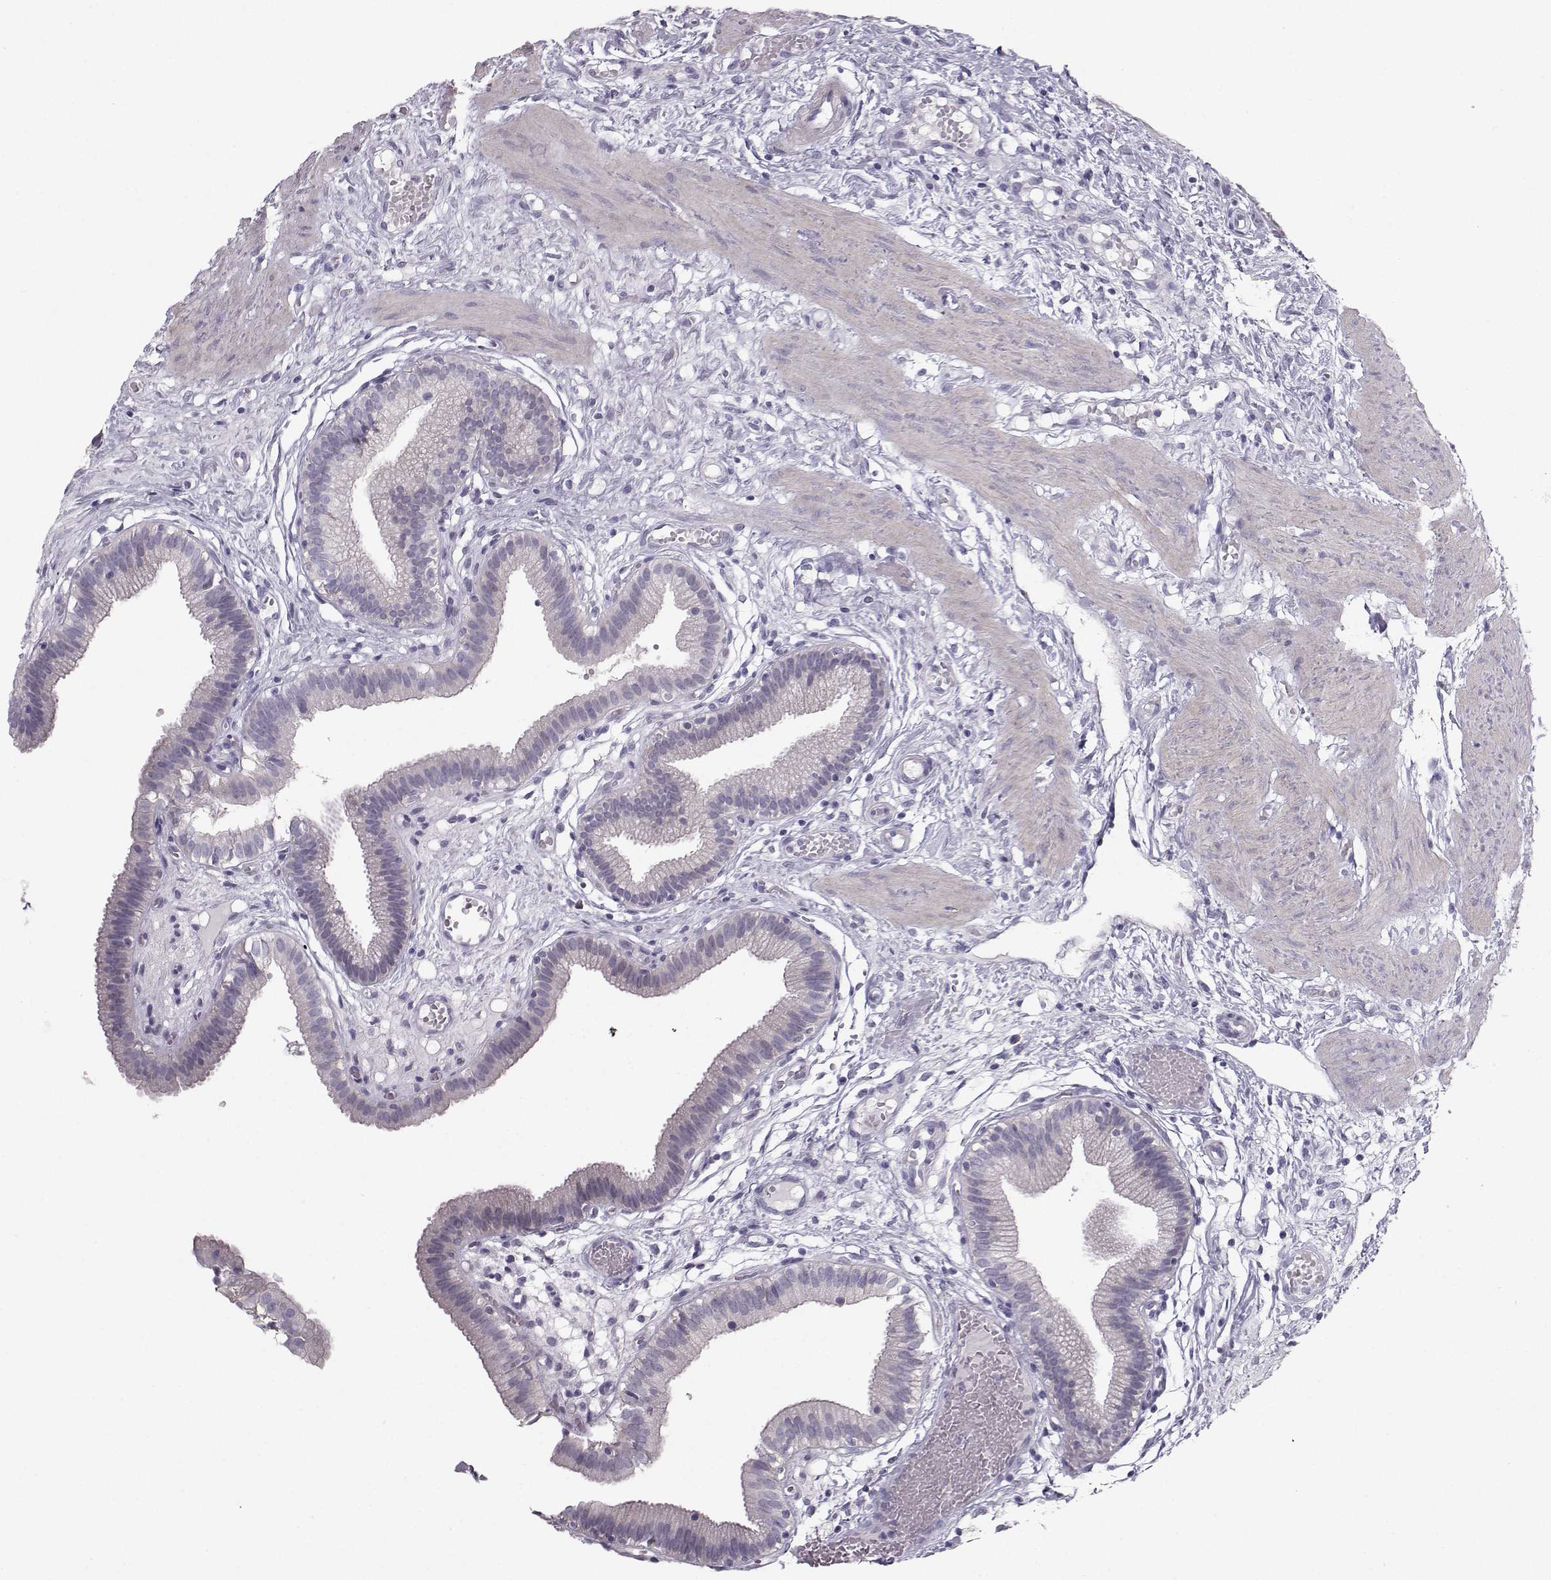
{"staining": {"intensity": "weak", "quantity": ">75%", "location": "cytoplasmic/membranous"}, "tissue": "gallbladder", "cell_type": "Glandular cells", "image_type": "normal", "snomed": [{"axis": "morphology", "description": "Normal tissue, NOS"}, {"axis": "topography", "description": "Gallbladder"}], "caption": "DAB (3,3'-diaminobenzidine) immunohistochemical staining of benign gallbladder shows weak cytoplasmic/membranous protein staining in about >75% of glandular cells. (DAB (3,3'-diaminobenzidine) = brown stain, brightfield microscopy at high magnification).", "gene": "CASR", "patient": {"sex": "female", "age": 24}}